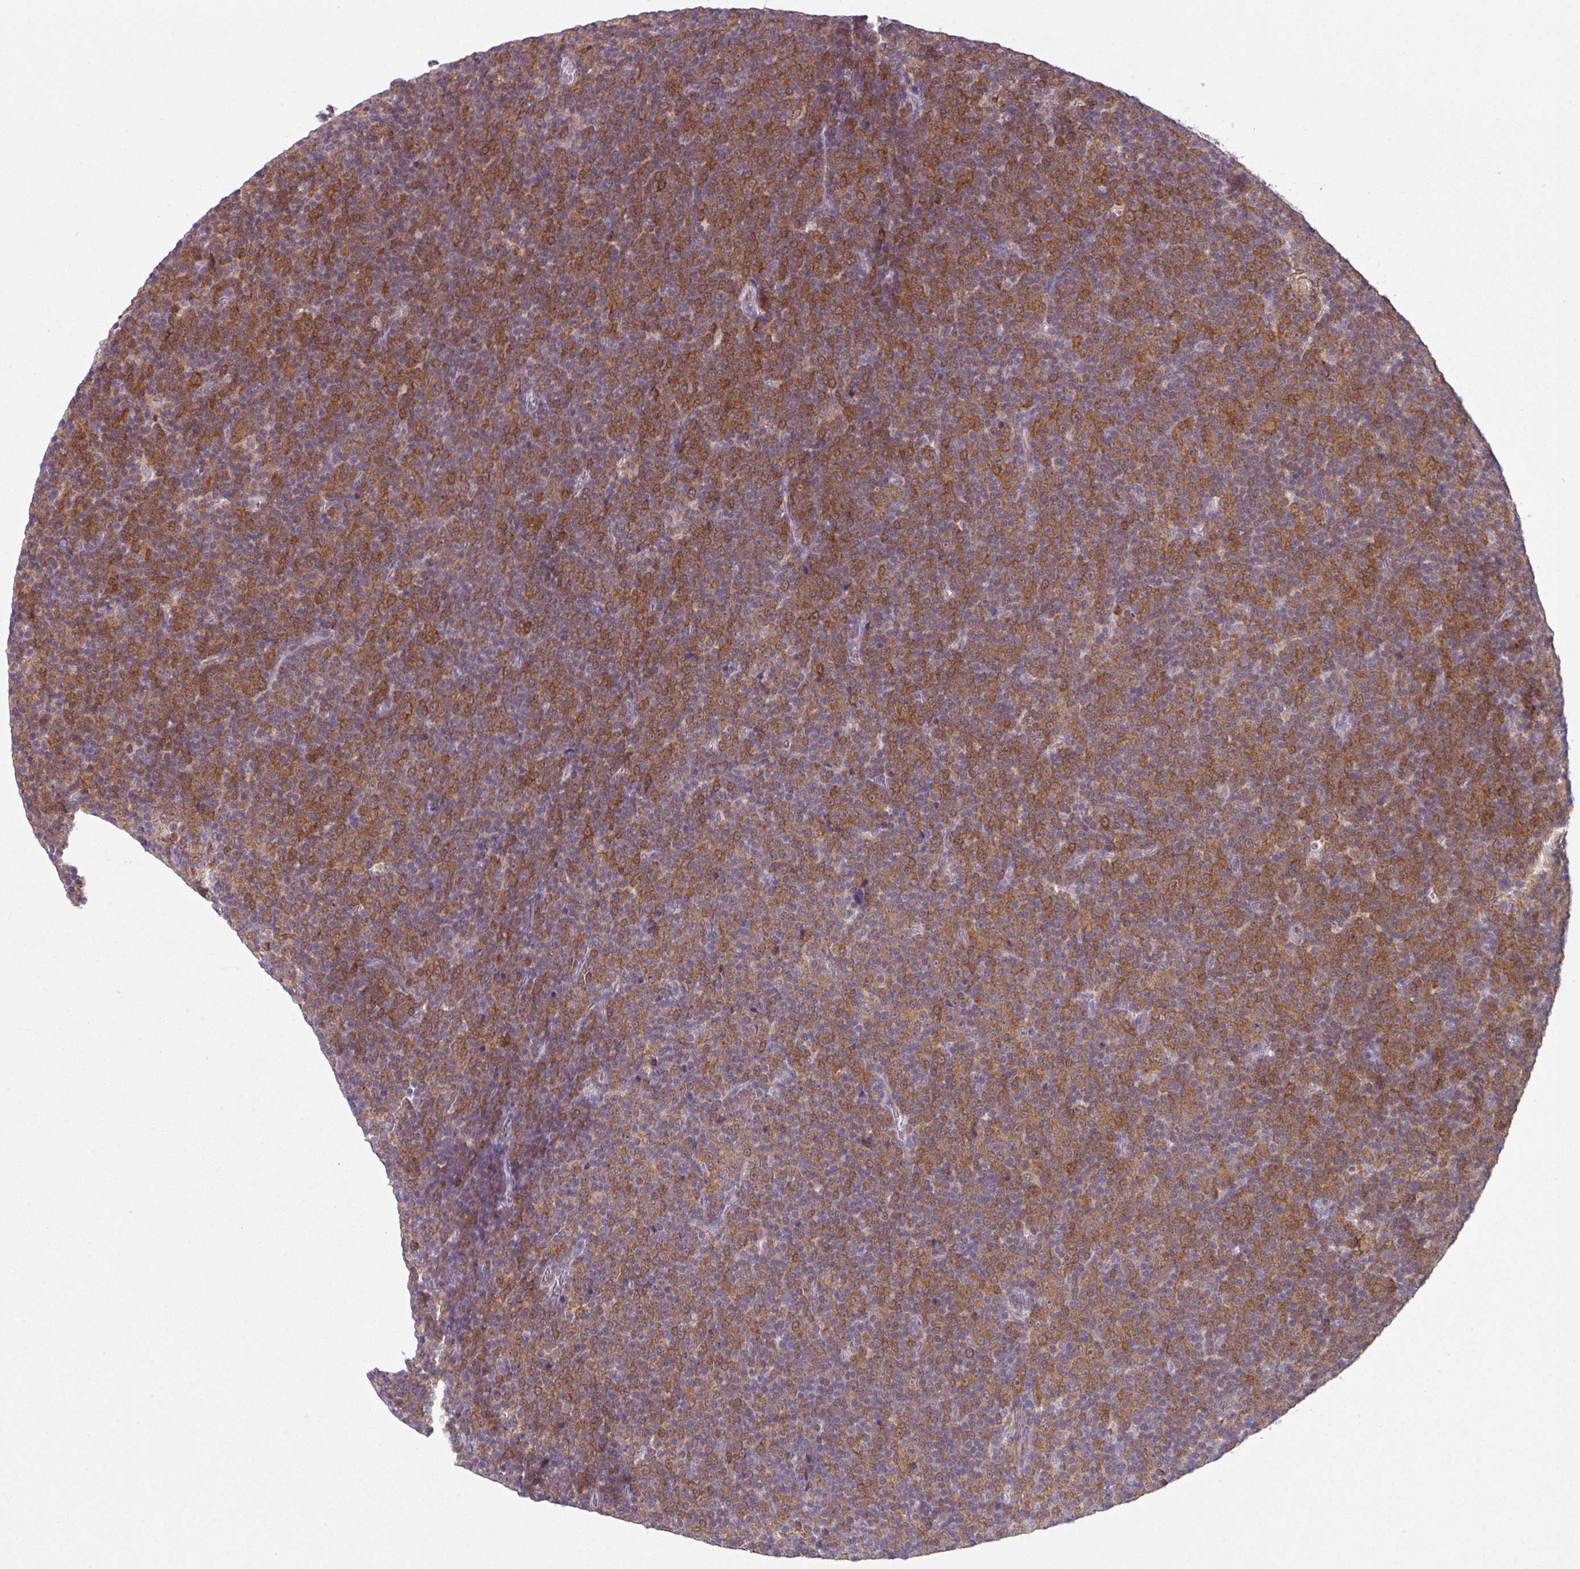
{"staining": {"intensity": "moderate", "quantity": ">75%", "location": "cytoplasmic/membranous"}, "tissue": "lymphoma", "cell_type": "Tumor cells", "image_type": "cancer", "snomed": [{"axis": "morphology", "description": "Malignant lymphoma, non-Hodgkin's type, Low grade"}, {"axis": "topography", "description": "Lymph node"}], "caption": "Lymphoma stained with DAB IHC reveals medium levels of moderate cytoplasmic/membranous staining in about >75% of tumor cells. (Stains: DAB in brown, nuclei in blue, Microscopy: brightfield microscopy at high magnification).", "gene": "TTLL12", "patient": {"sex": "female", "age": 67}}